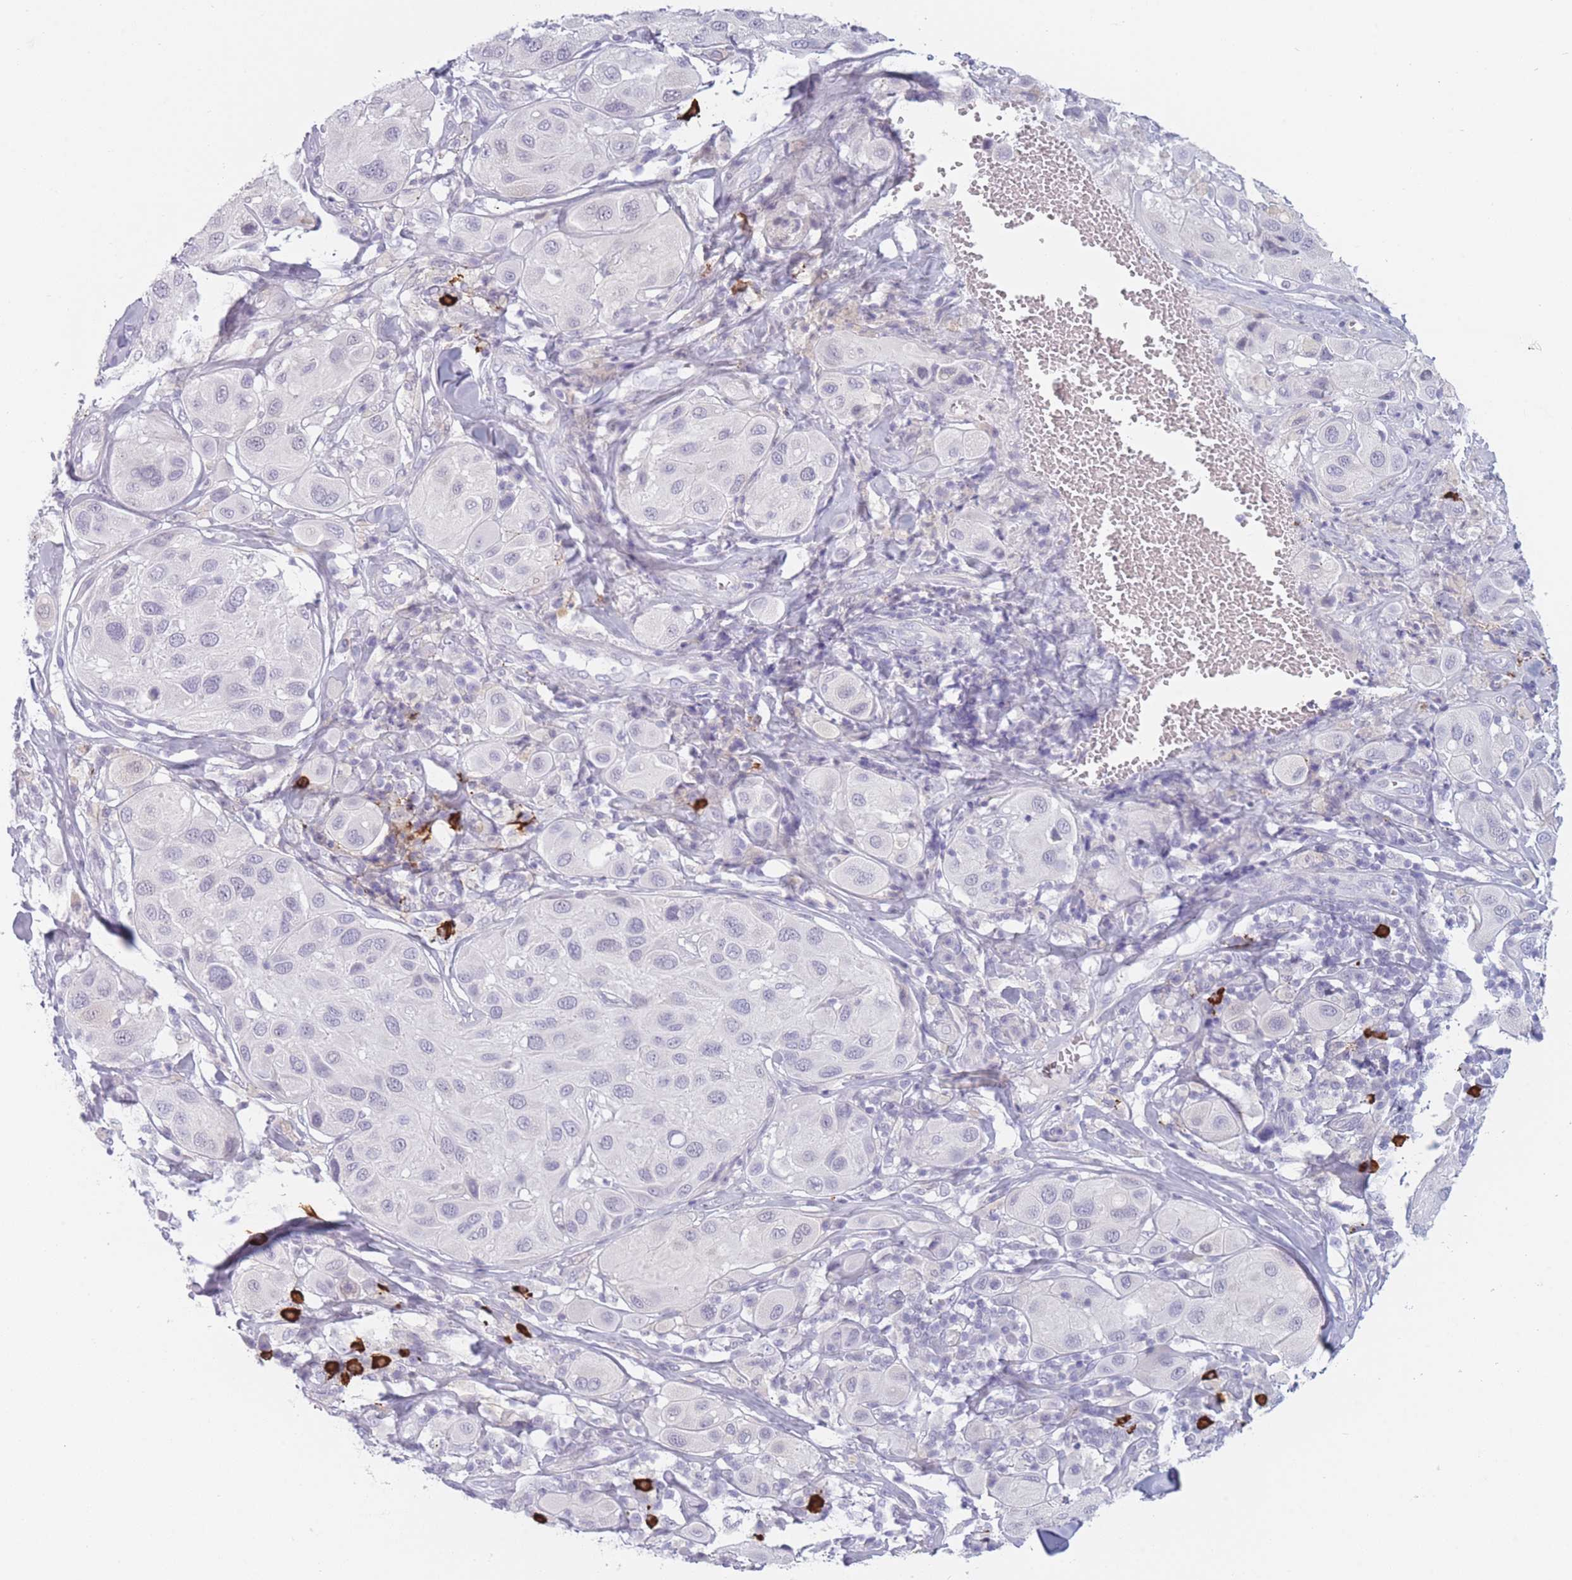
{"staining": {"intensity": "negative", "quantity": "none", "location": "none"}, "tissue": "melanoma", "cell_type": "Tumor cells", "image_type": "cancer", "snomed": [{"axis": "morphology", "description": "Malignant melanoma, Metastatic site"}, {"axis": "topography", "description": "Skin"}], "caption": "This is an immunohistochemistry histopathology image of malignant melanoma (metastatic site). There is no expression in tumor cells.", "gene": "PLEKHG2", "patient": {"sex": "male", "age": 41}}